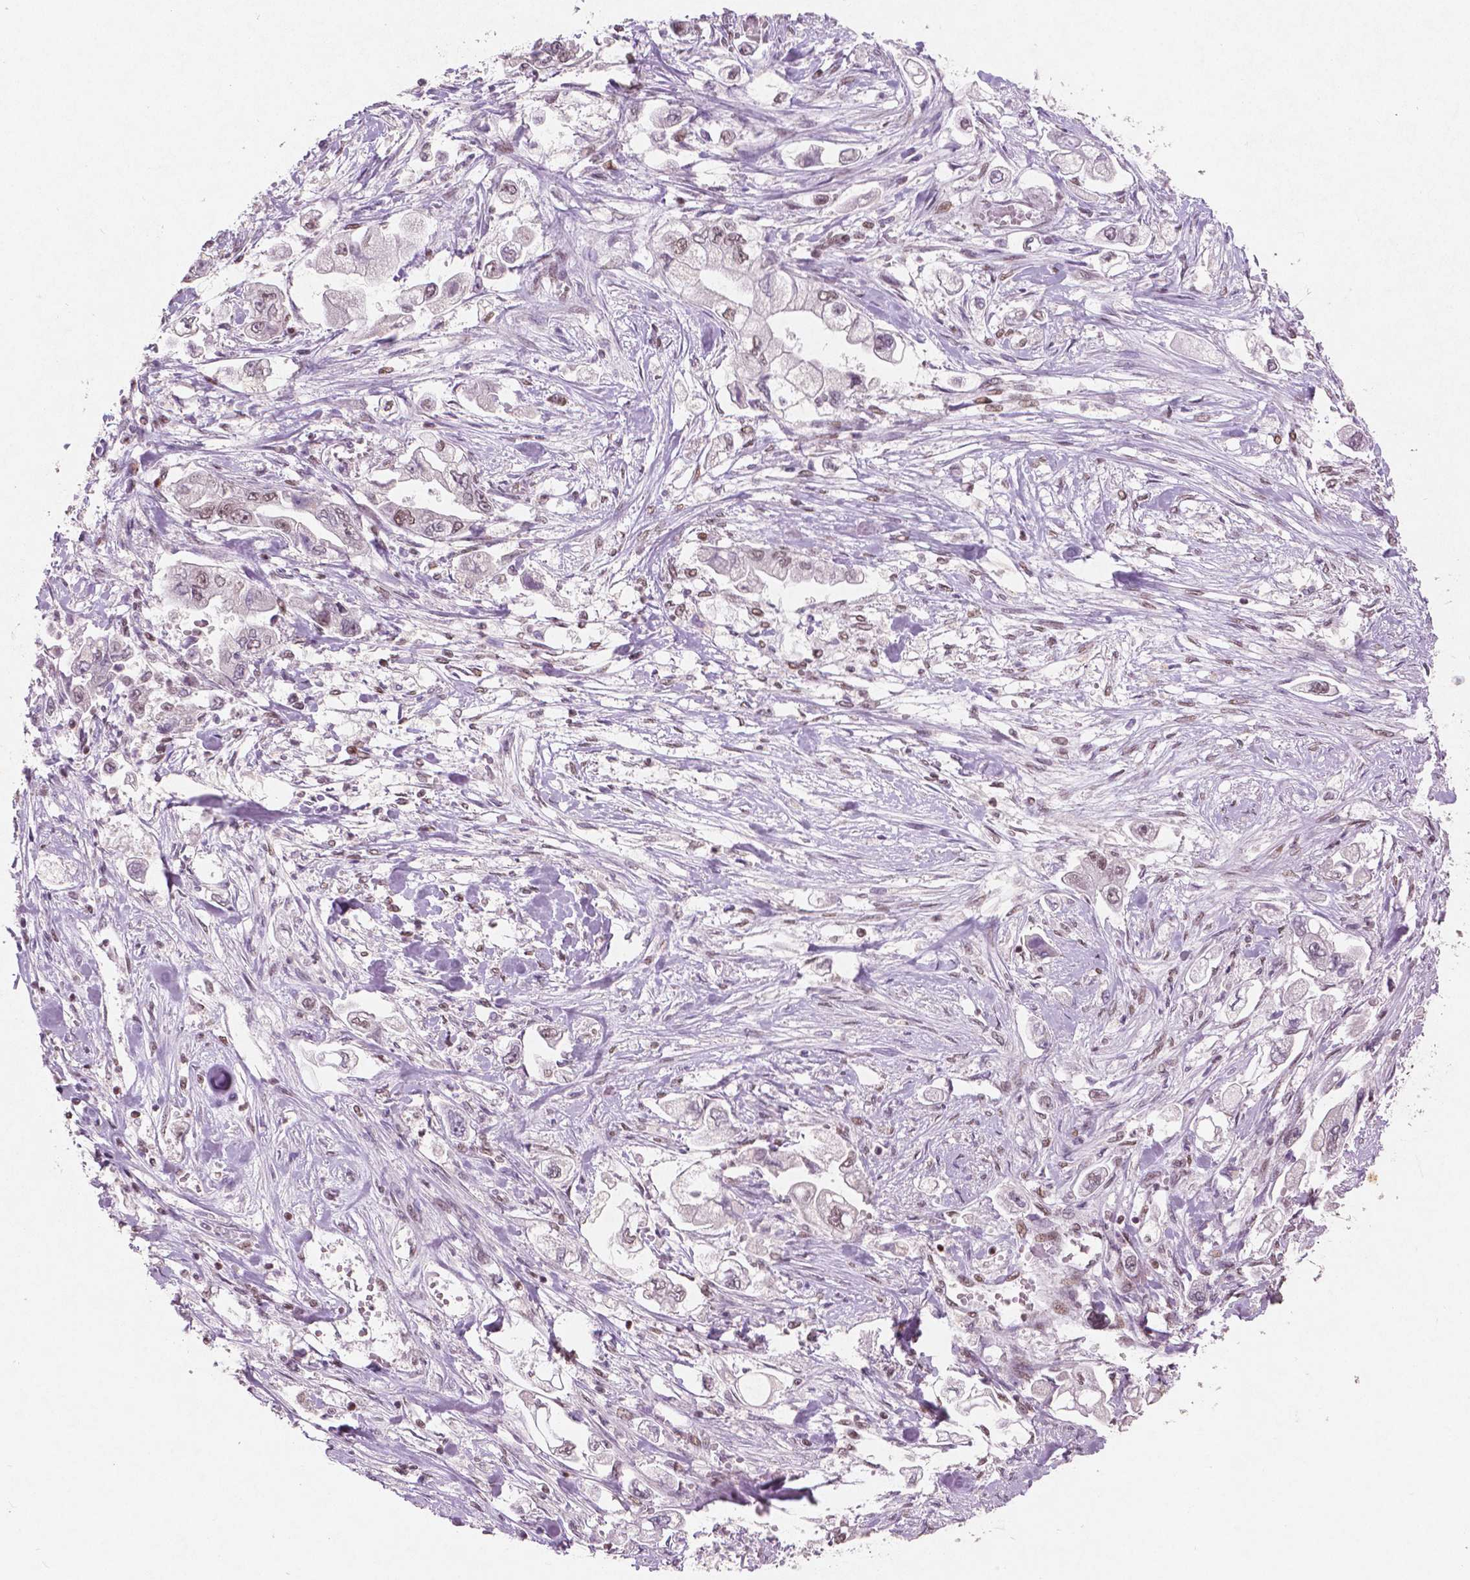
{"staining": {"intensity": "weak", "quantity": "<25%", "location": "nuclear"}, "tissue": "stomach cancer", "cell_type": "Tumor cells", "image_type": "cancer", "snomed": [{"axis": "morphology", "description": "Adenocarcinoma, NOS"}, {"axis": "topography", "description": "Stomach"}], "caption": "Immunohistochemical staining of human adenocarcinoma (stomach) reveals no significant staining in tumor cells.", "gene": "BRD4", "patient": {"sex": "male", "age": 62}}